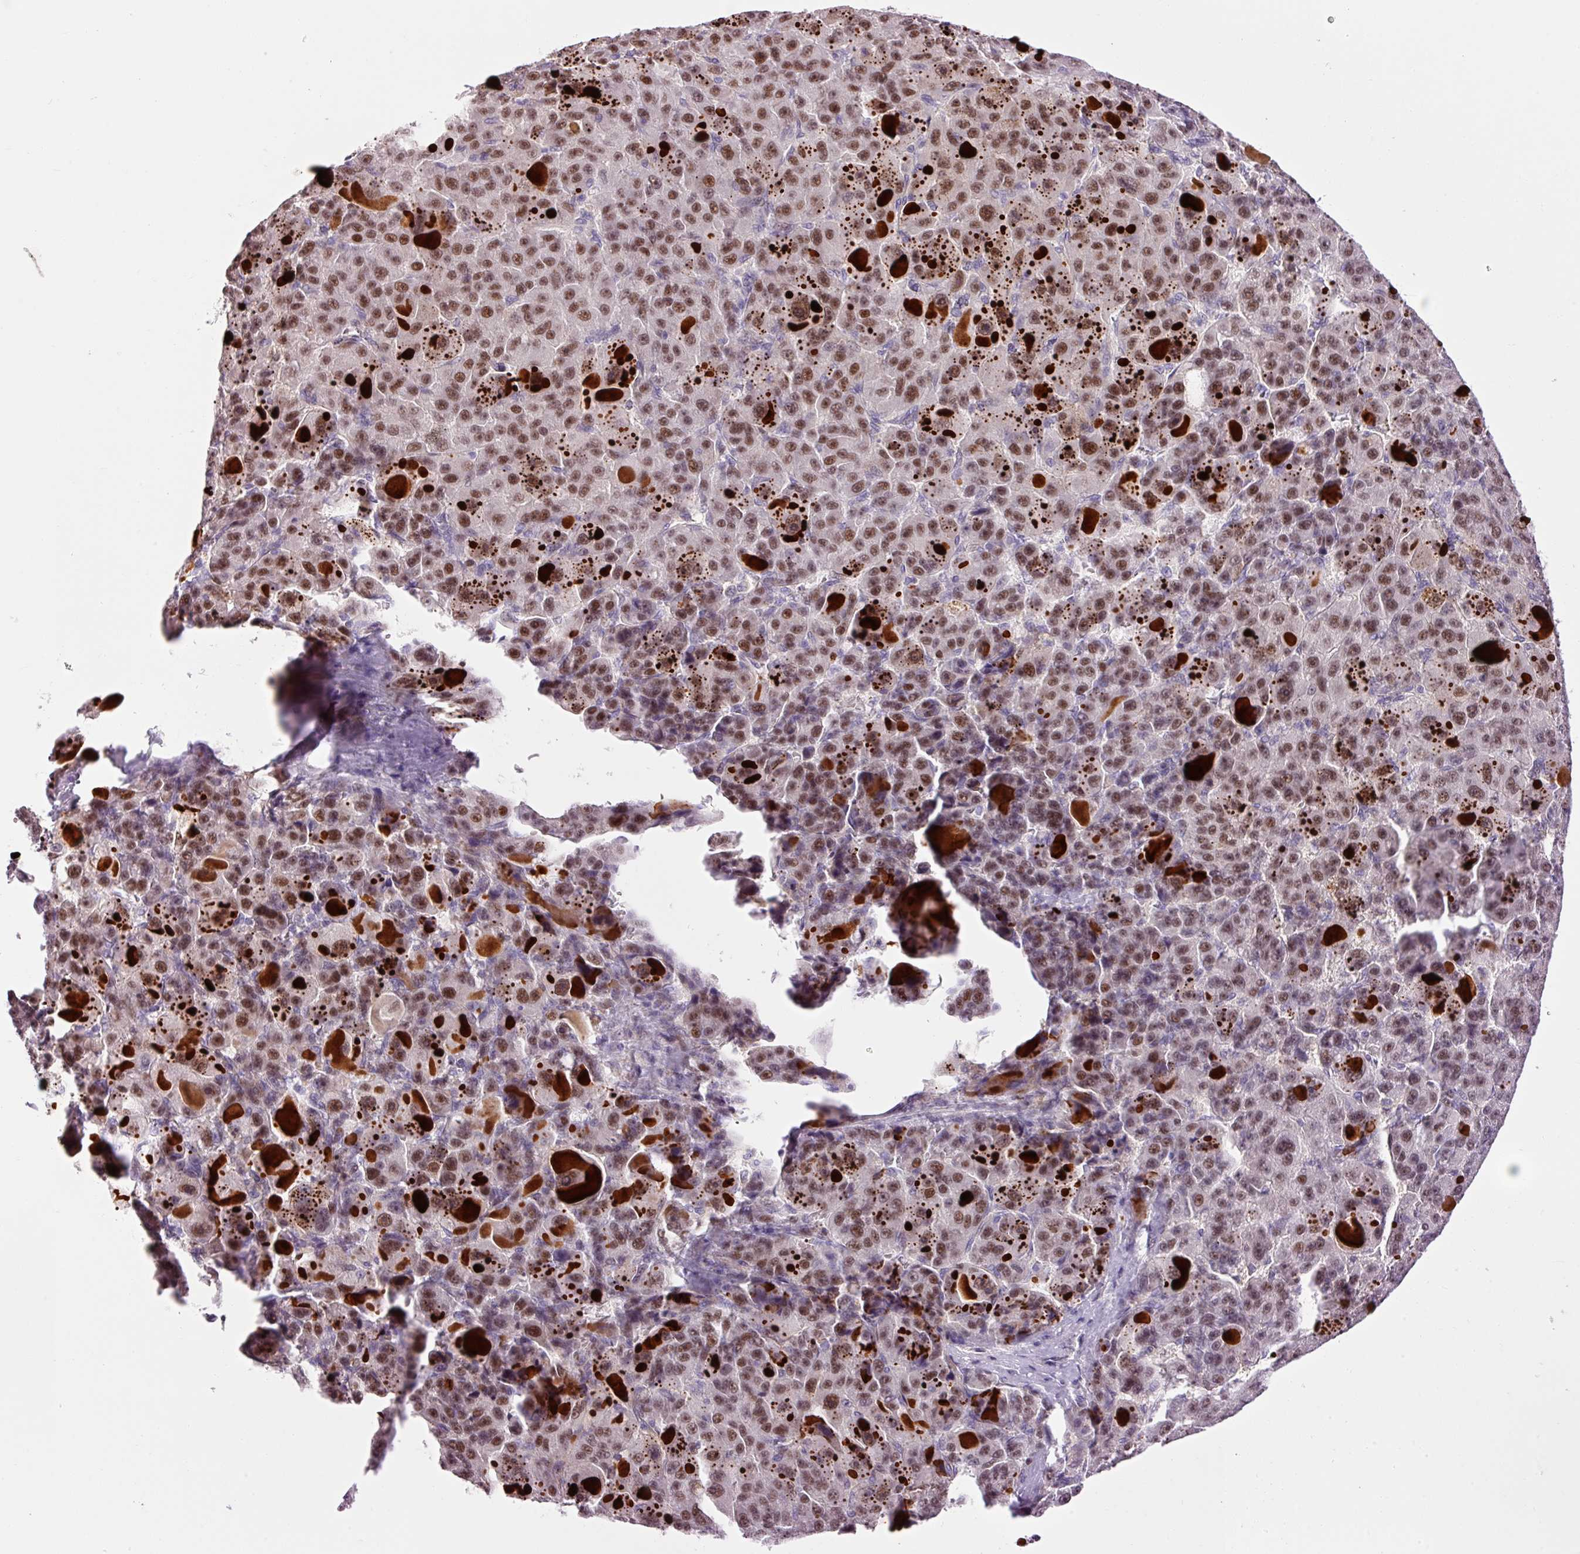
{"staining": {"intensity": "moderate", "quantity": ">75%", "location": "nuclear"}, "tissue": "liver cancer", "cell_type": "Tumor cells", "image_type": "cancer", "snomed": [{"axis": "morphology", "description": "Carcinoma, Hepatocellular, NOS"}, {"axis": "topography", "description": "Liver"}], "caption": "An image of human hepatocellular carcinoma (liver) stained for a protein demonstrates moderate nuclear brown staining in tumor cells. The staining is performed using DAB (3,3'-diaminobenzidine) brown chromogen to label protein expression. The nuclei are counter-stained blue using hematoxylin.", "gene": "HNF1A", "patient": {"sex": "male", "age": 76}}